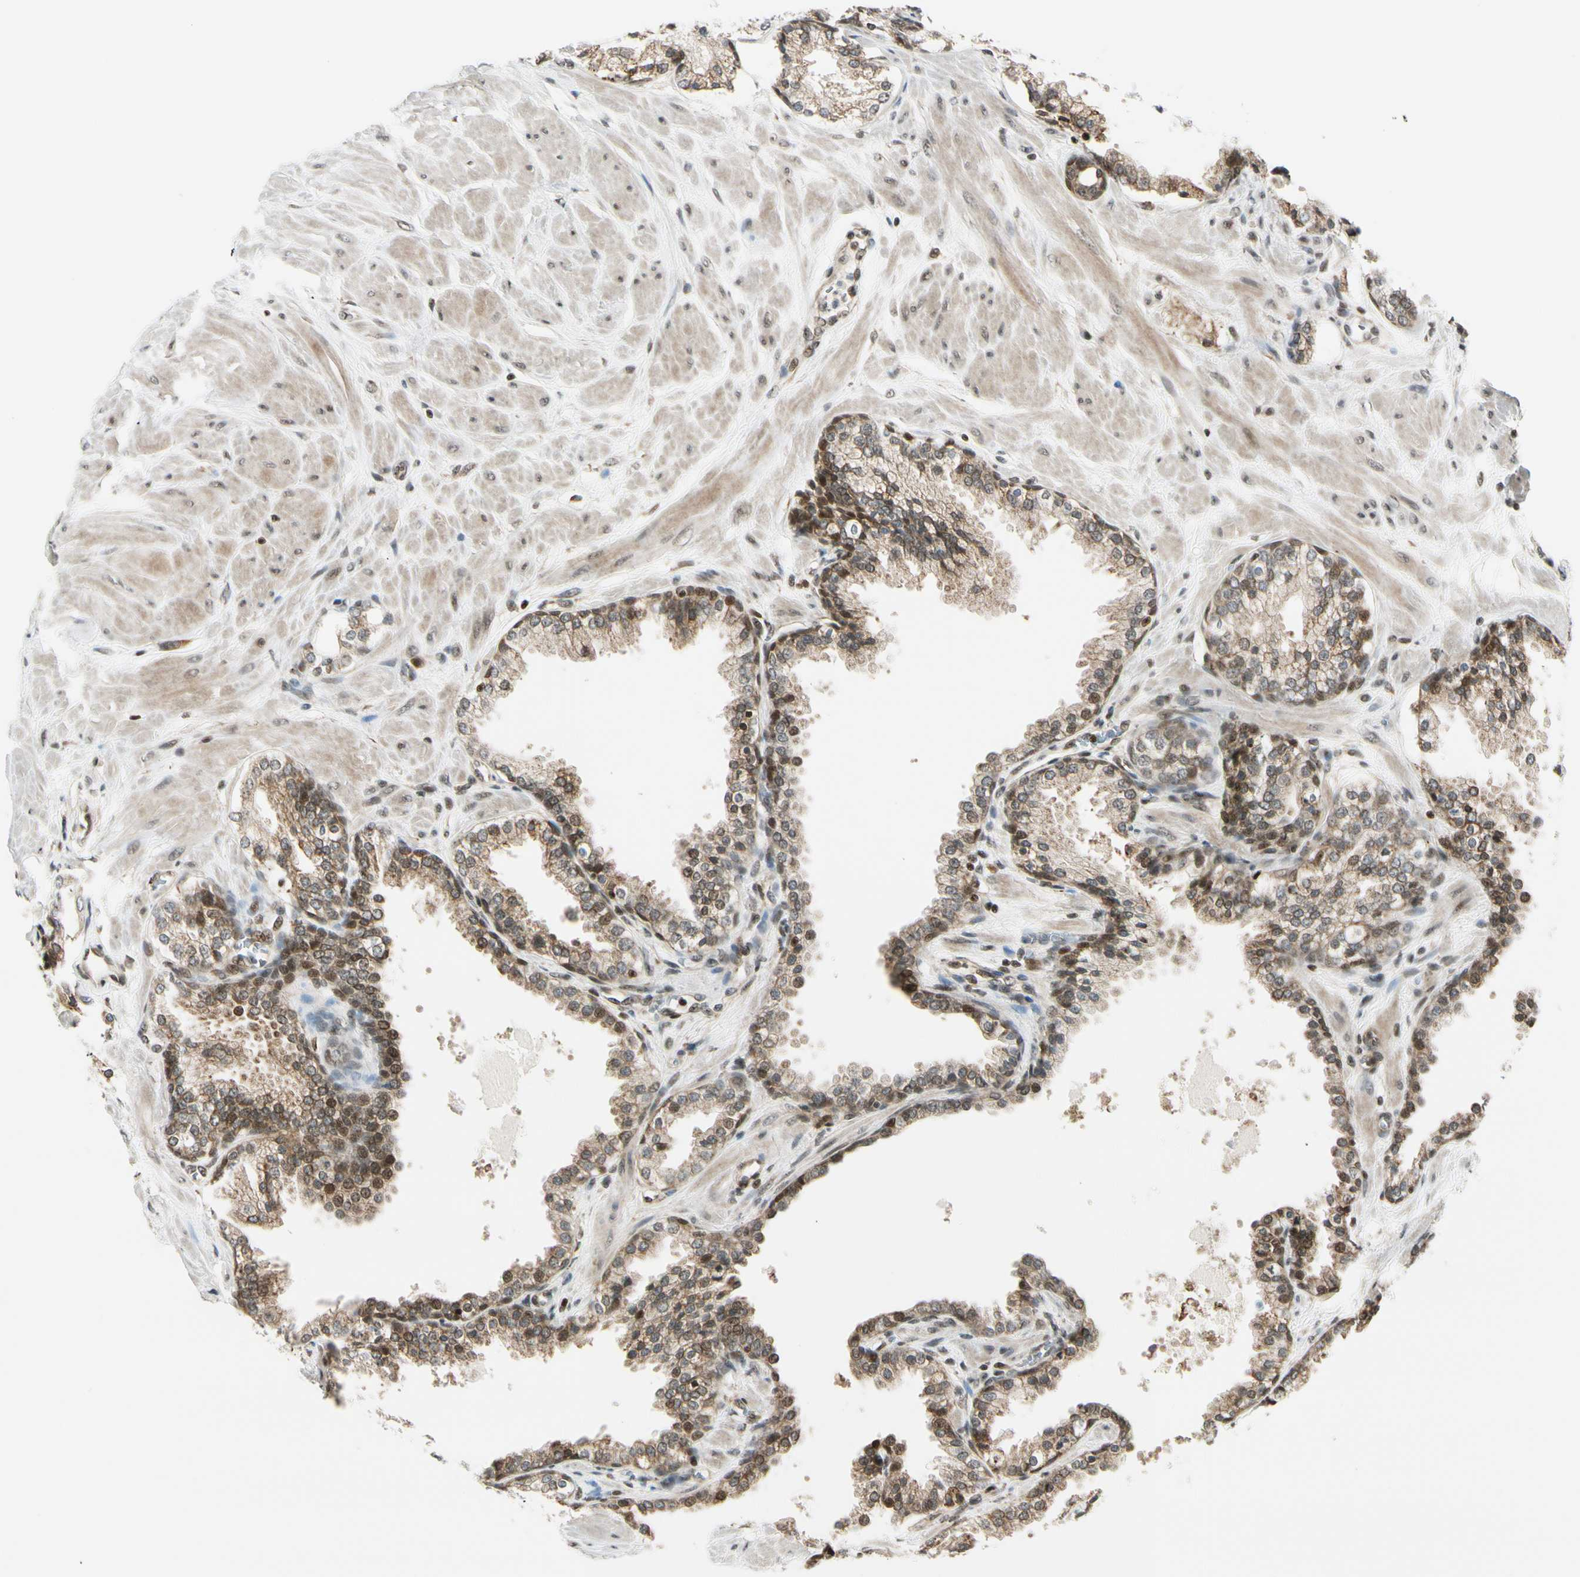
{"staining": {"intensity": "moderate", "quantity": "25%-75%", "location": "cytoplasmic/membranous,nuclear"}, "tissue": "prostate", "cell_type": "Glandular cells", "image_type": "normal", "snomed": [{"axis": "morphology", "description": "Normal tissue, NOS"}, {"axis": "topography", "description": "Prostate"}], "caption": "This micrograph shows immunohistochemistry staining of normal human prostate, with medium moderate cytoplasmic/membranous,nuclear positivity in about 25%-75% of glandular cells.", "gene": "DAXX", "patient": {"sex": "male", "age": 51}}